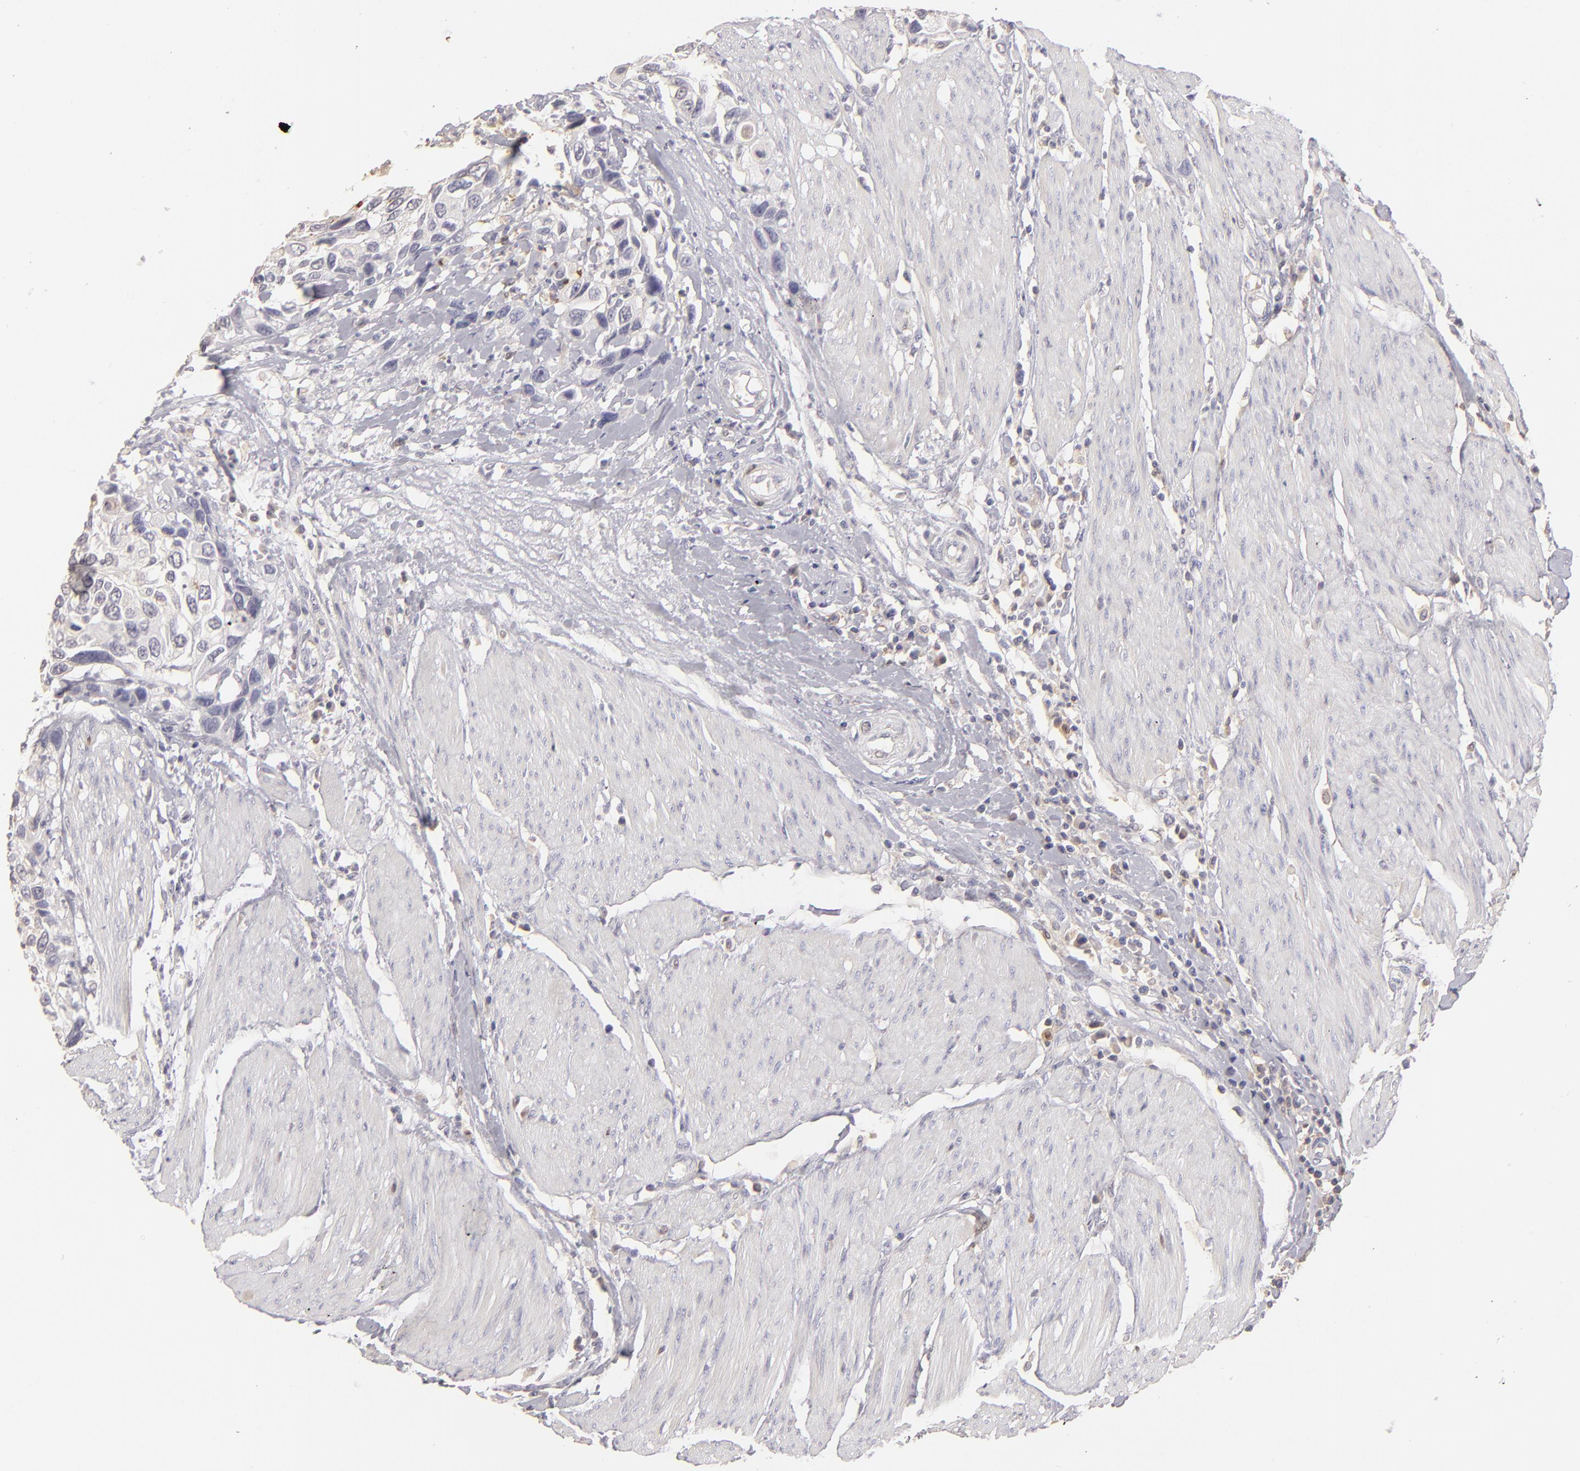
{"staining": {"intensity": "weak", "quantity": "<25%", "location": "nuclear"}, "tissue": "urothelial cancer", "cell_type": "Tumor cells", "image_type": "cancer", "snomed": [{"axis": "morphology", "description": "Urothelial carcinoma, High grade"}, {"axis": "topography", "description": "Urinary bladder"}], "caption": "IHC histopathology image of neoplastic tissue: urothelial cancer stained with DAB demonstrates no significant protein positivity in tumor cells.", "gene": "ABCC4", "patient": {"sex": "male", "age": 66}}